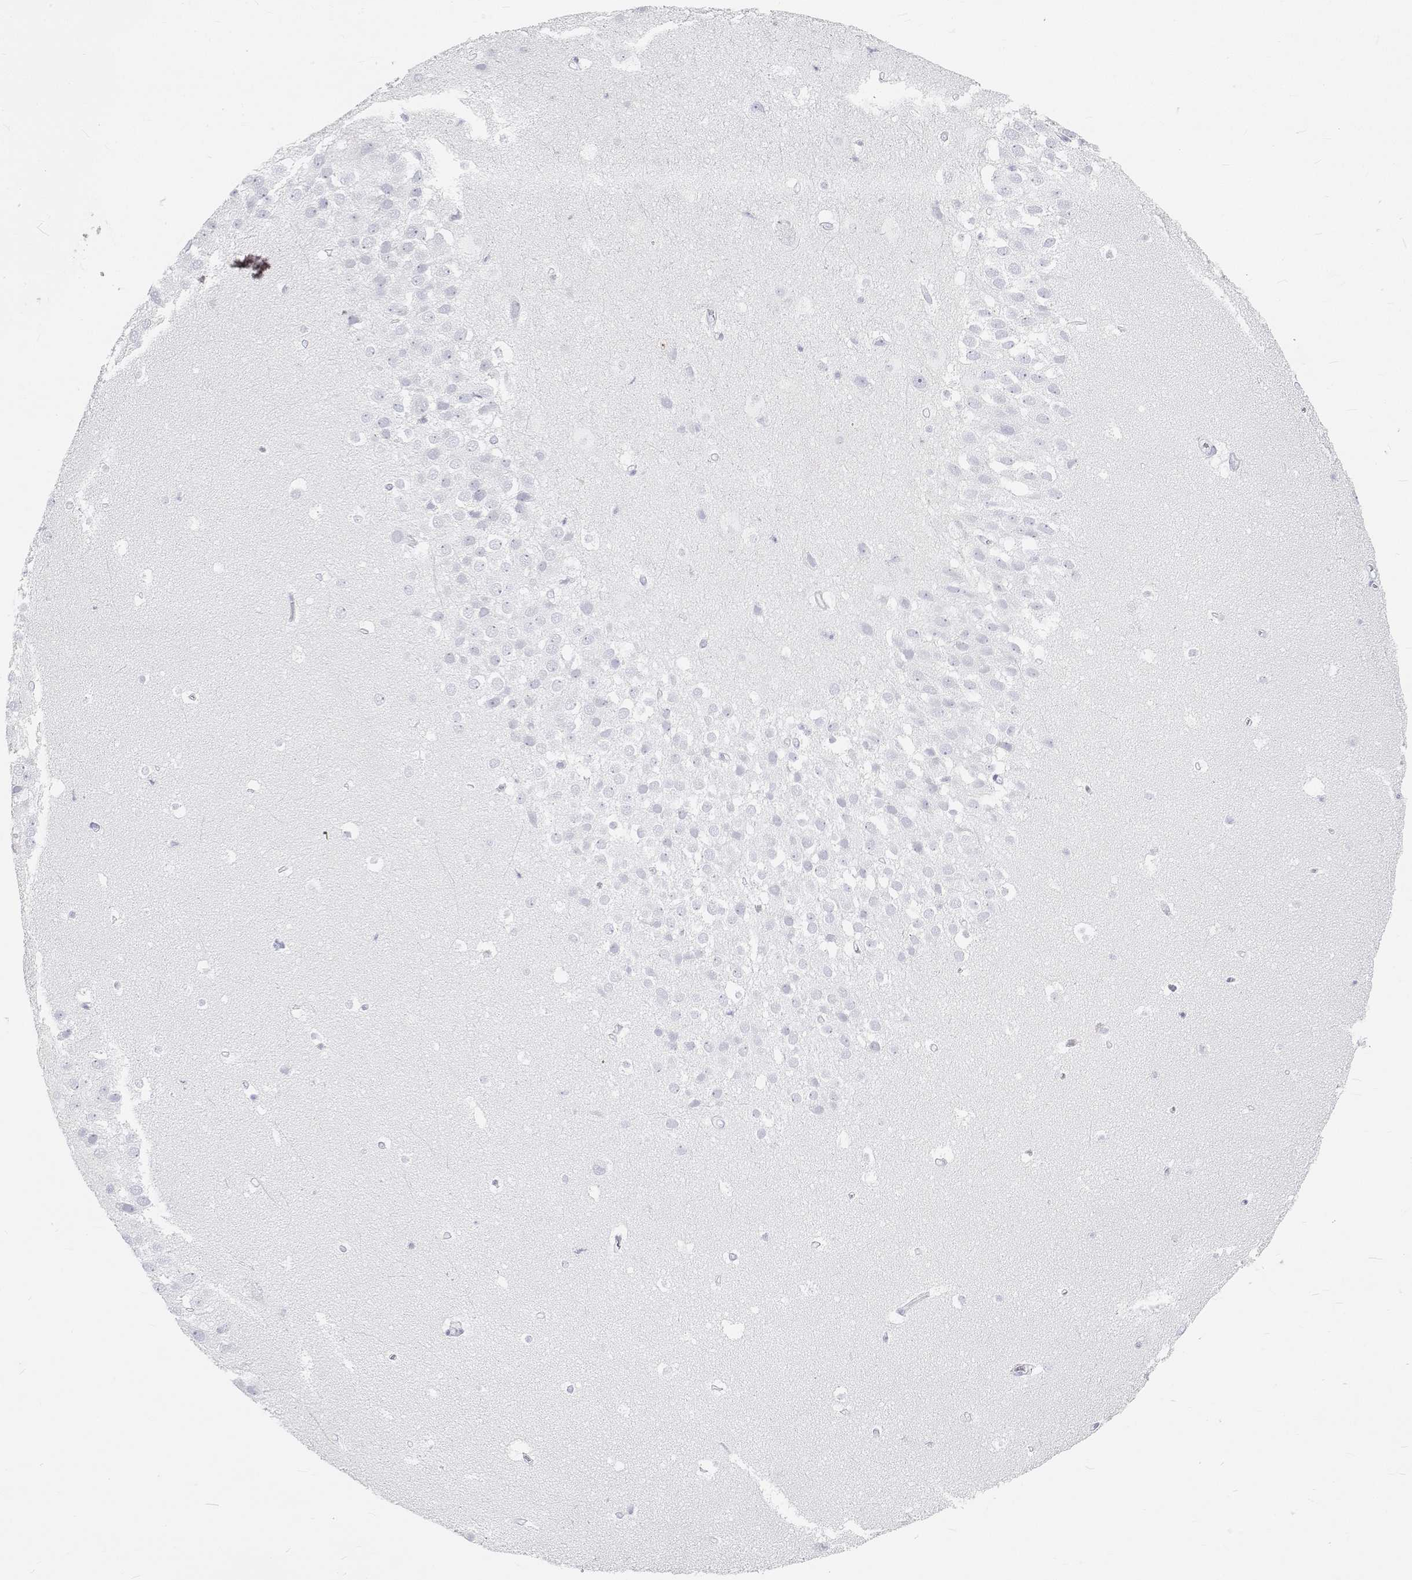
{"staining": {"intensity": "negative", "quantity": "none", "location": "none"}, "tissue": "hippocampus", "cell_type": "Glial cells", "image_type": "normal", "snomed": [{"axis": "morphology", "description": "Normal tissue, NOS"}, {"axis": "topography", "description": "Hippocampus"}], "caption": "IHC photomicrograph of normal hippocampus: human hippocampus stained with DAB (3,3'-diaminobenzidine) reveals no significant protein expression in glial cells.", "gene": "TTN", "patient": {"sex": "male", "age": 26}}